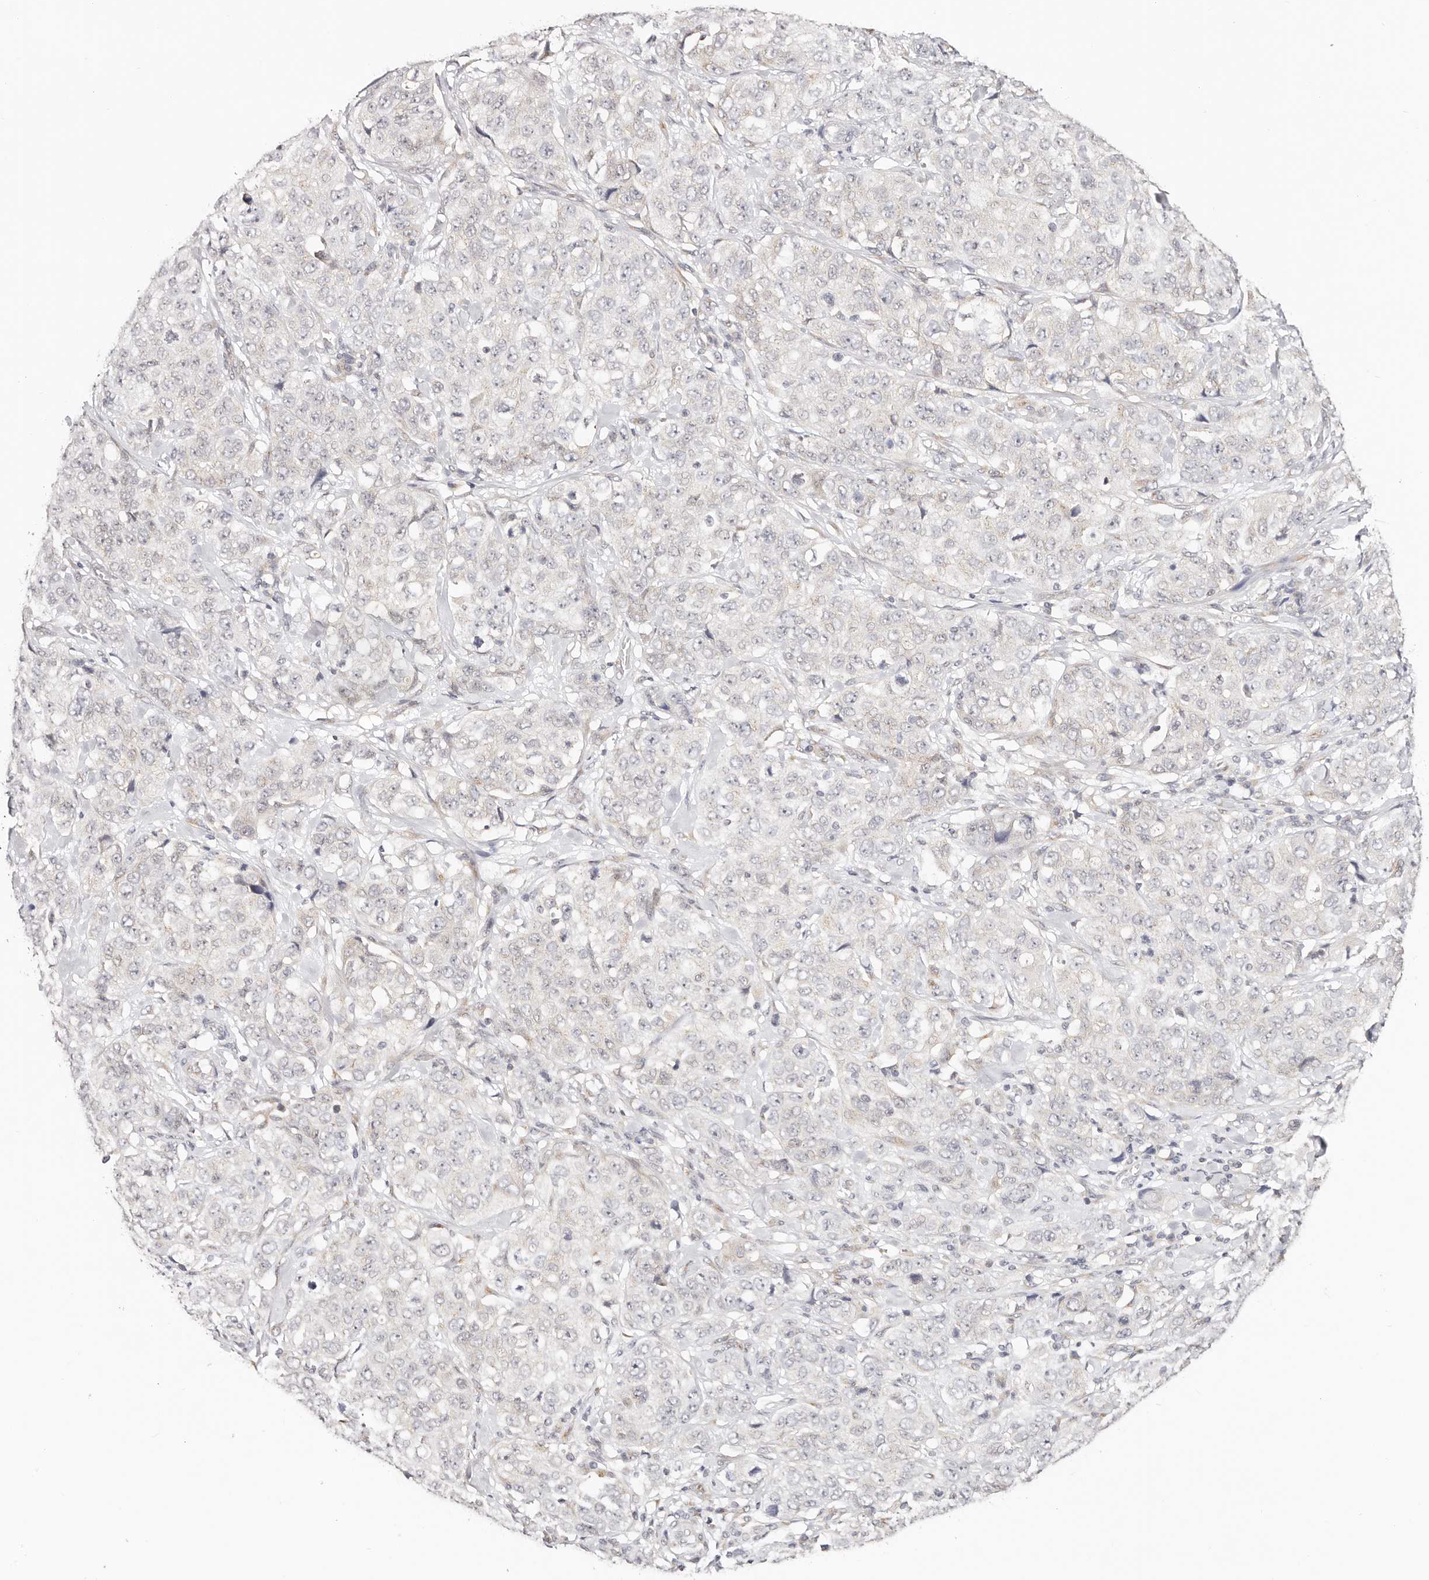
{"staining": {"intensity": "negative", "quantity": "none", "location": "none"}, "tissue": "stomach cancer", "cell_type": "Tumor cells", "image_type": "cancer", "snomed": [{"axis": "morphology", "description": "Adenocarcinoma, NOS"}, {"axis": "topography", "description": "Stomach"}], "caption": "Immunohistochemical staining of human stomach cancer exhibits no significant staining in tumor cells.", "gene": "VIPAS39", "patient": {"sex": "male", "age": 48}}